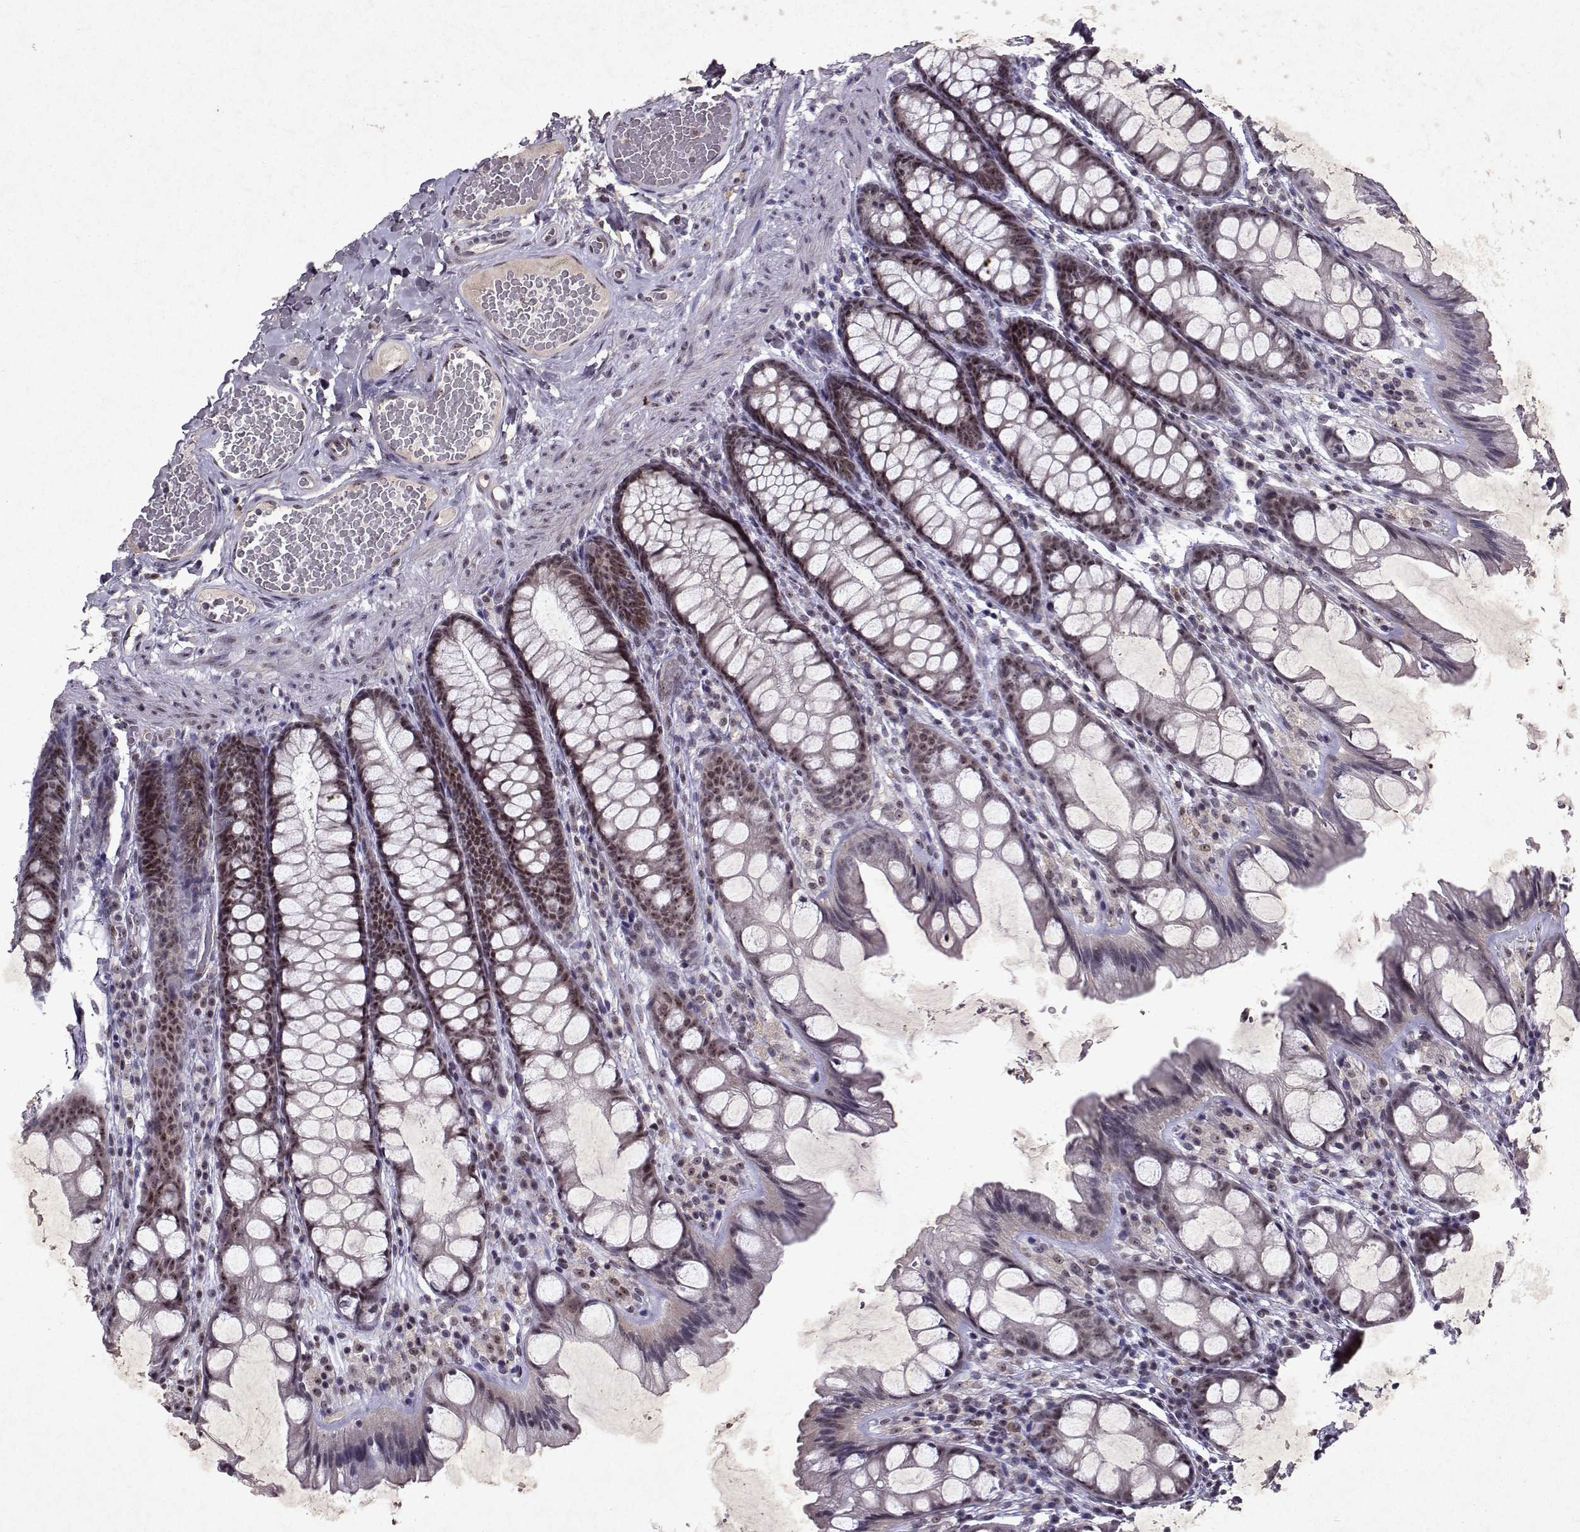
{"staining": {"intensity": "negative", "quantity": "none", "location": "none"}, "tissue": "colon", "cell_type": "Endothelial cells", "image_type": "normal", "snomed": [{"axis": "morphology", "description": "Normal tissue, NOS"}, {"axis": "topography", "description": "Colon"}], "caption": "Immunohistochemistry (IHC) of benign colon reveals no positivity in endothelial cells.", "gene": "DDX56", "patient": {"sex": "male", "age": 47}}